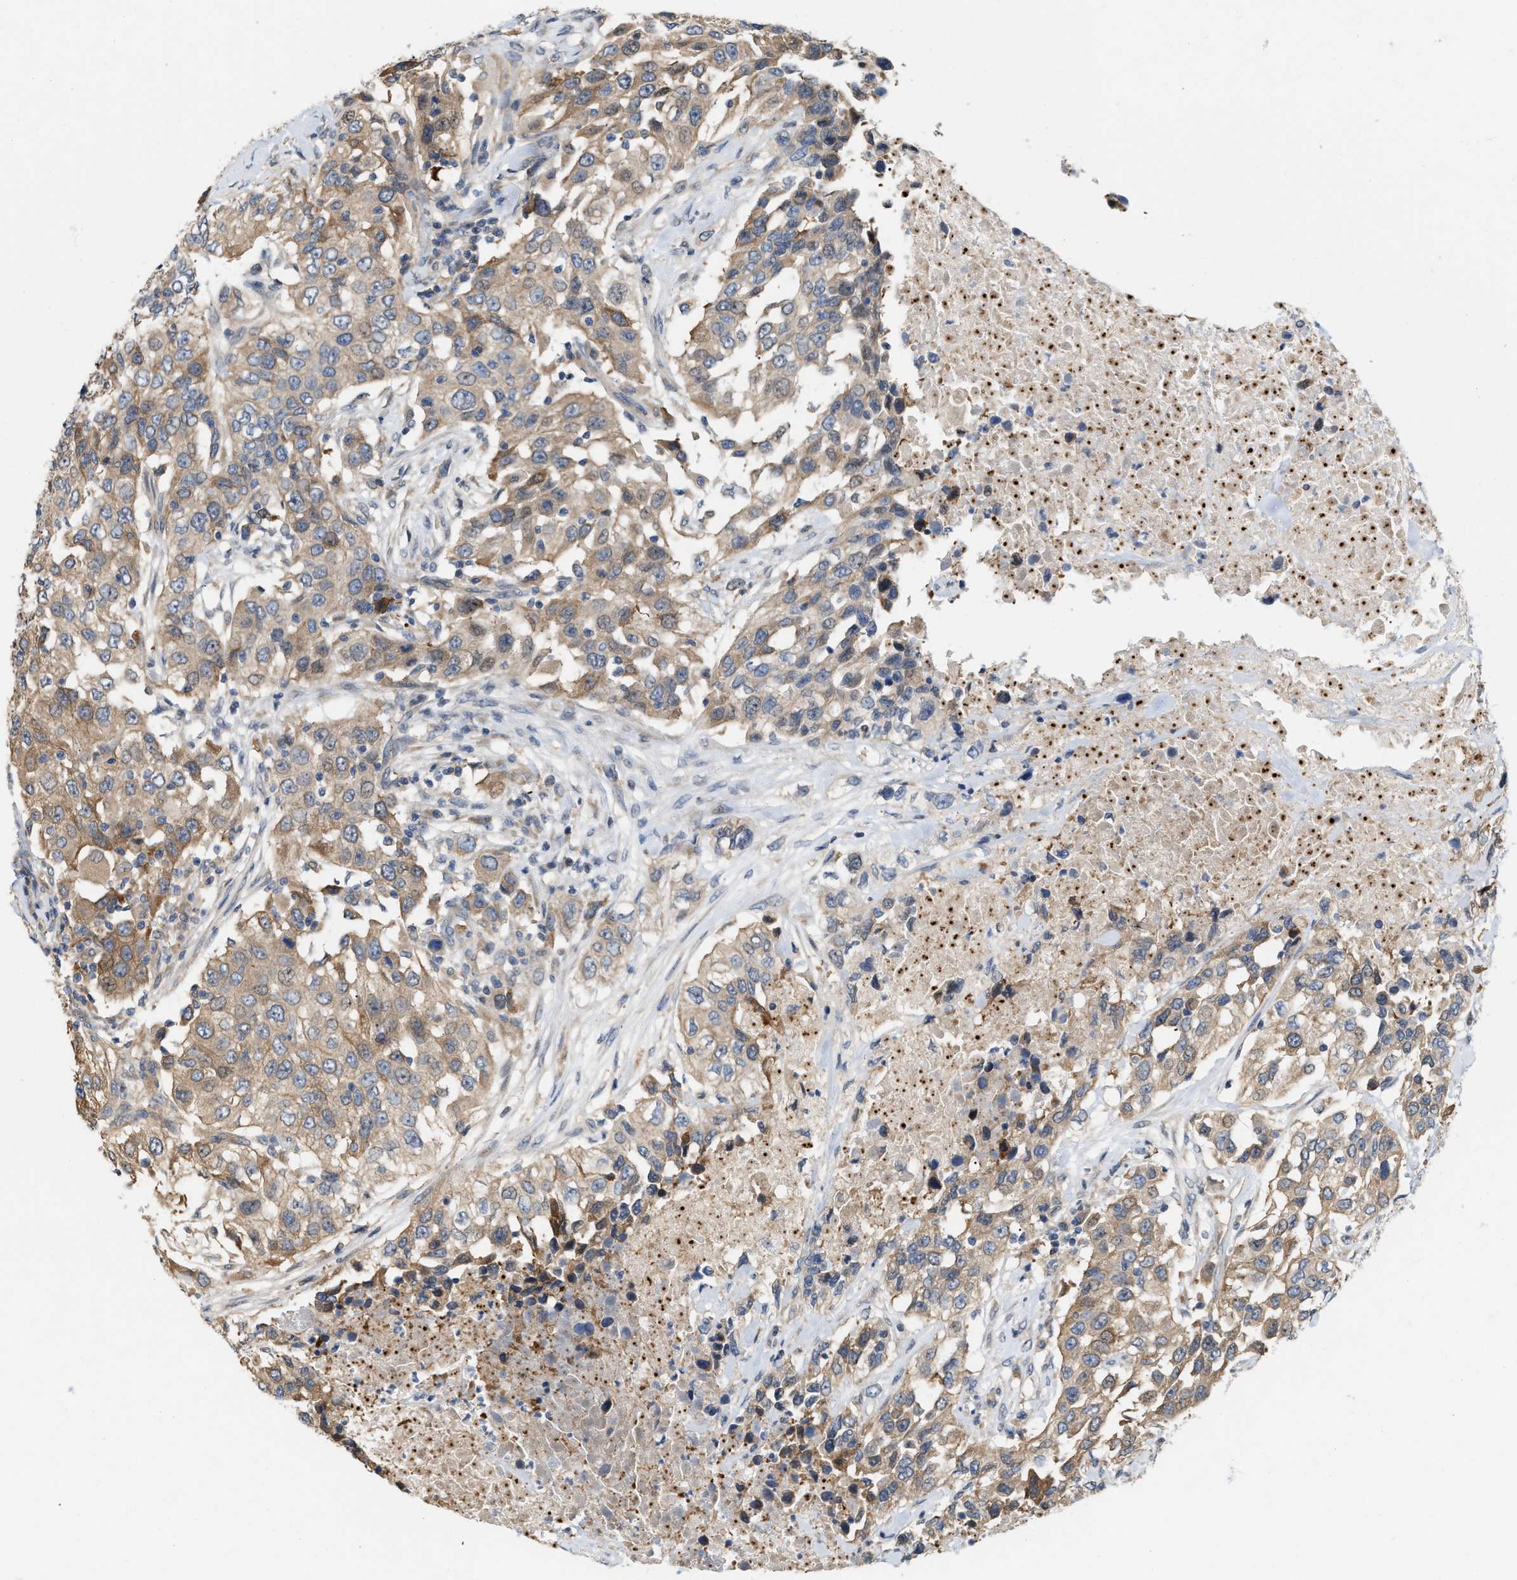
{"staining": {"intensity": "weak", "quantity": ">75%", "location": "cytoplasmic/membranous"}, "tissue": "urothelial cancer", "cell_type": "Tumor cells", "image_type": "cancer", "snomed": [{"axis": "morphology", "description": "Urothelial carcinoma, High grade"}, {"axis": "topography", "description": "Urinary bladder"}], "caption": "DAB (3,3'-diaminobenzidine) immunohistochemical staining of human high-grade urothelial carcinoma exhibits weak cytoplasmic/membranous protein expression in approximately >75% of tumor cells.", "gene": "CSNK1A1", "patient": {"sex": "female", "age": 80}}